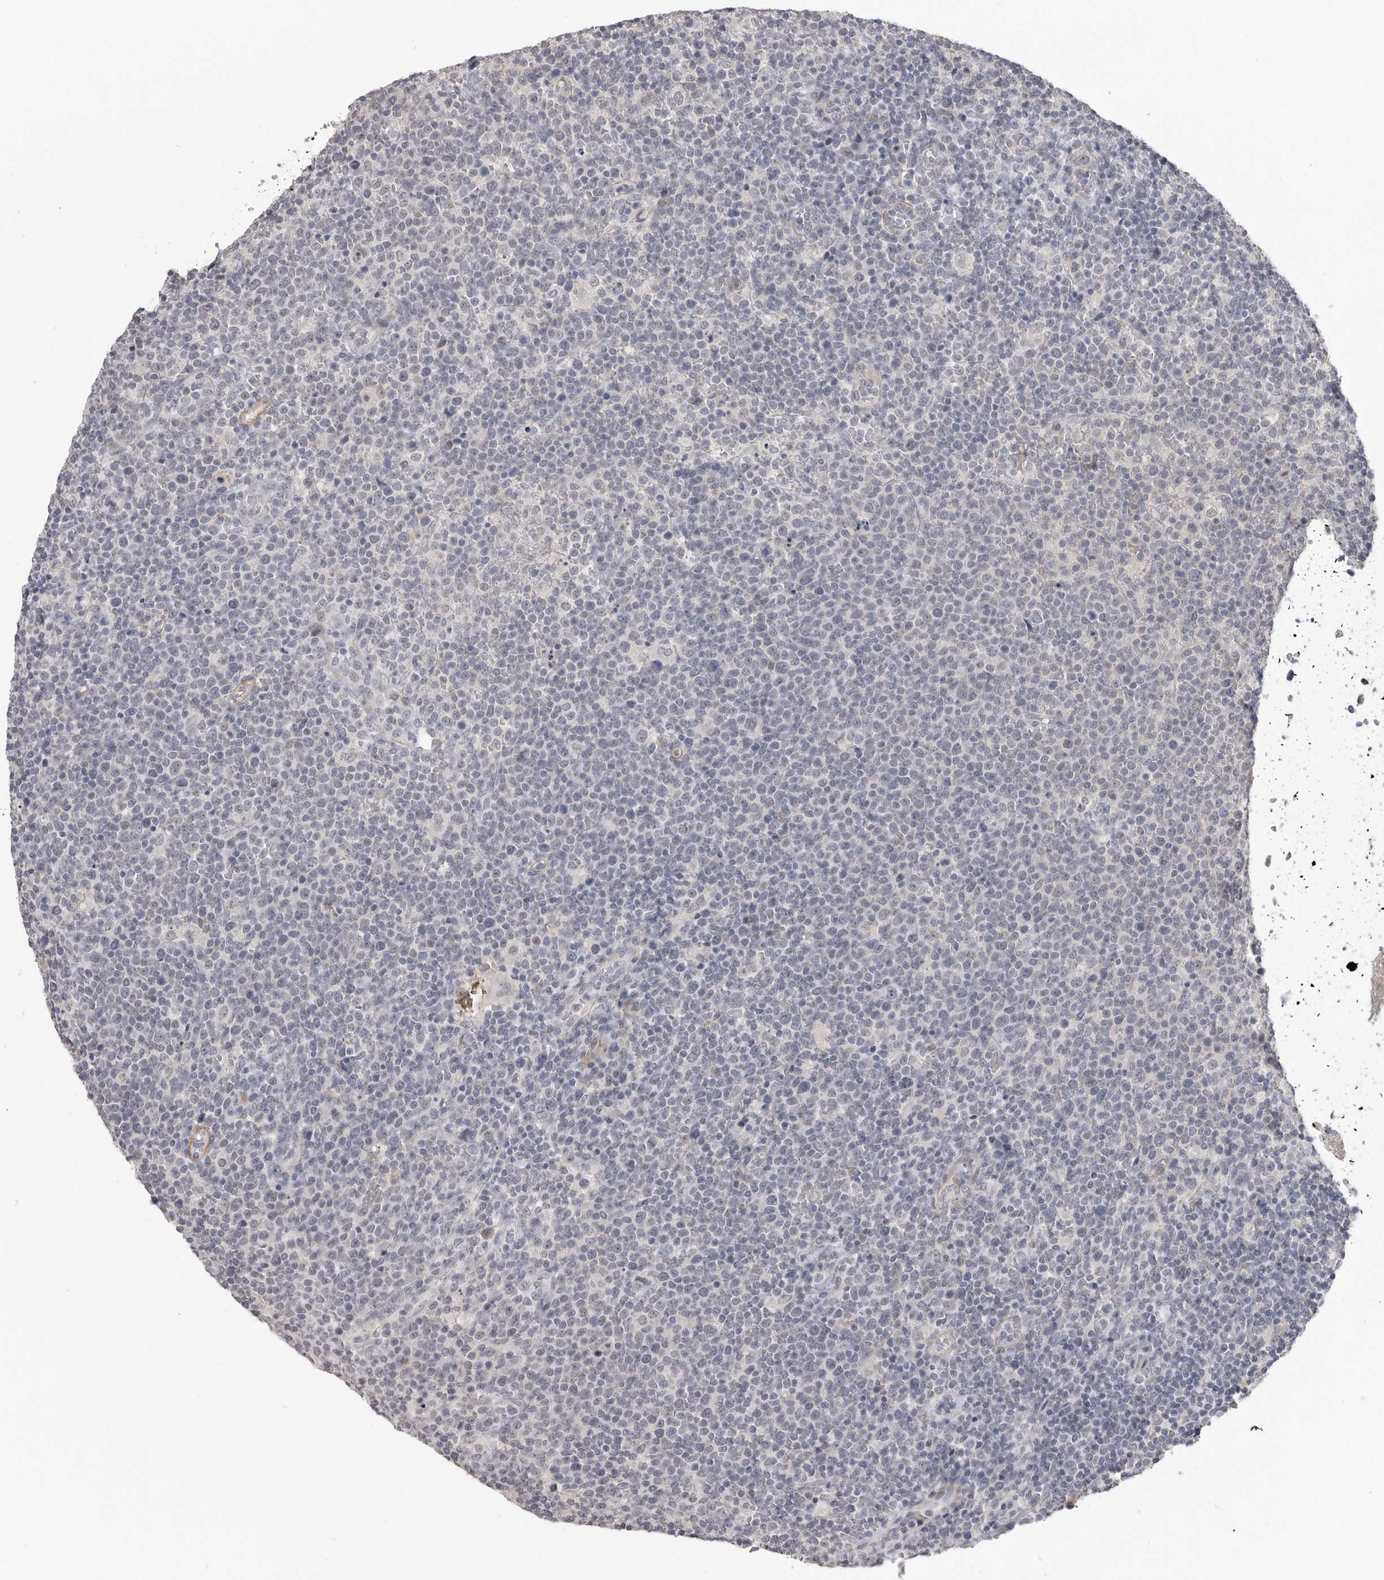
{"staining": {"intensity": "negative", "quantity": "none", "location": "none"}, "tissue": "lymphoma", "cell_type": "Tumor cells", "image_type": "cancer", "snomed": [{"axis": "morphology", "description": "Malignant lymphoma, non-Hodgkin's type, High grade"}, {"axis": "topography", "description": "Lymph node"}], "caption": "A high-resolution photomicrograph shows IHC staining of high-grade malignant lymphoma, non-Hodgkin's type, which demonstrates no significant positivity in tumor cells.", "gene": "PLEKHF1", "patient": {"sex": "male", "age": 61}}